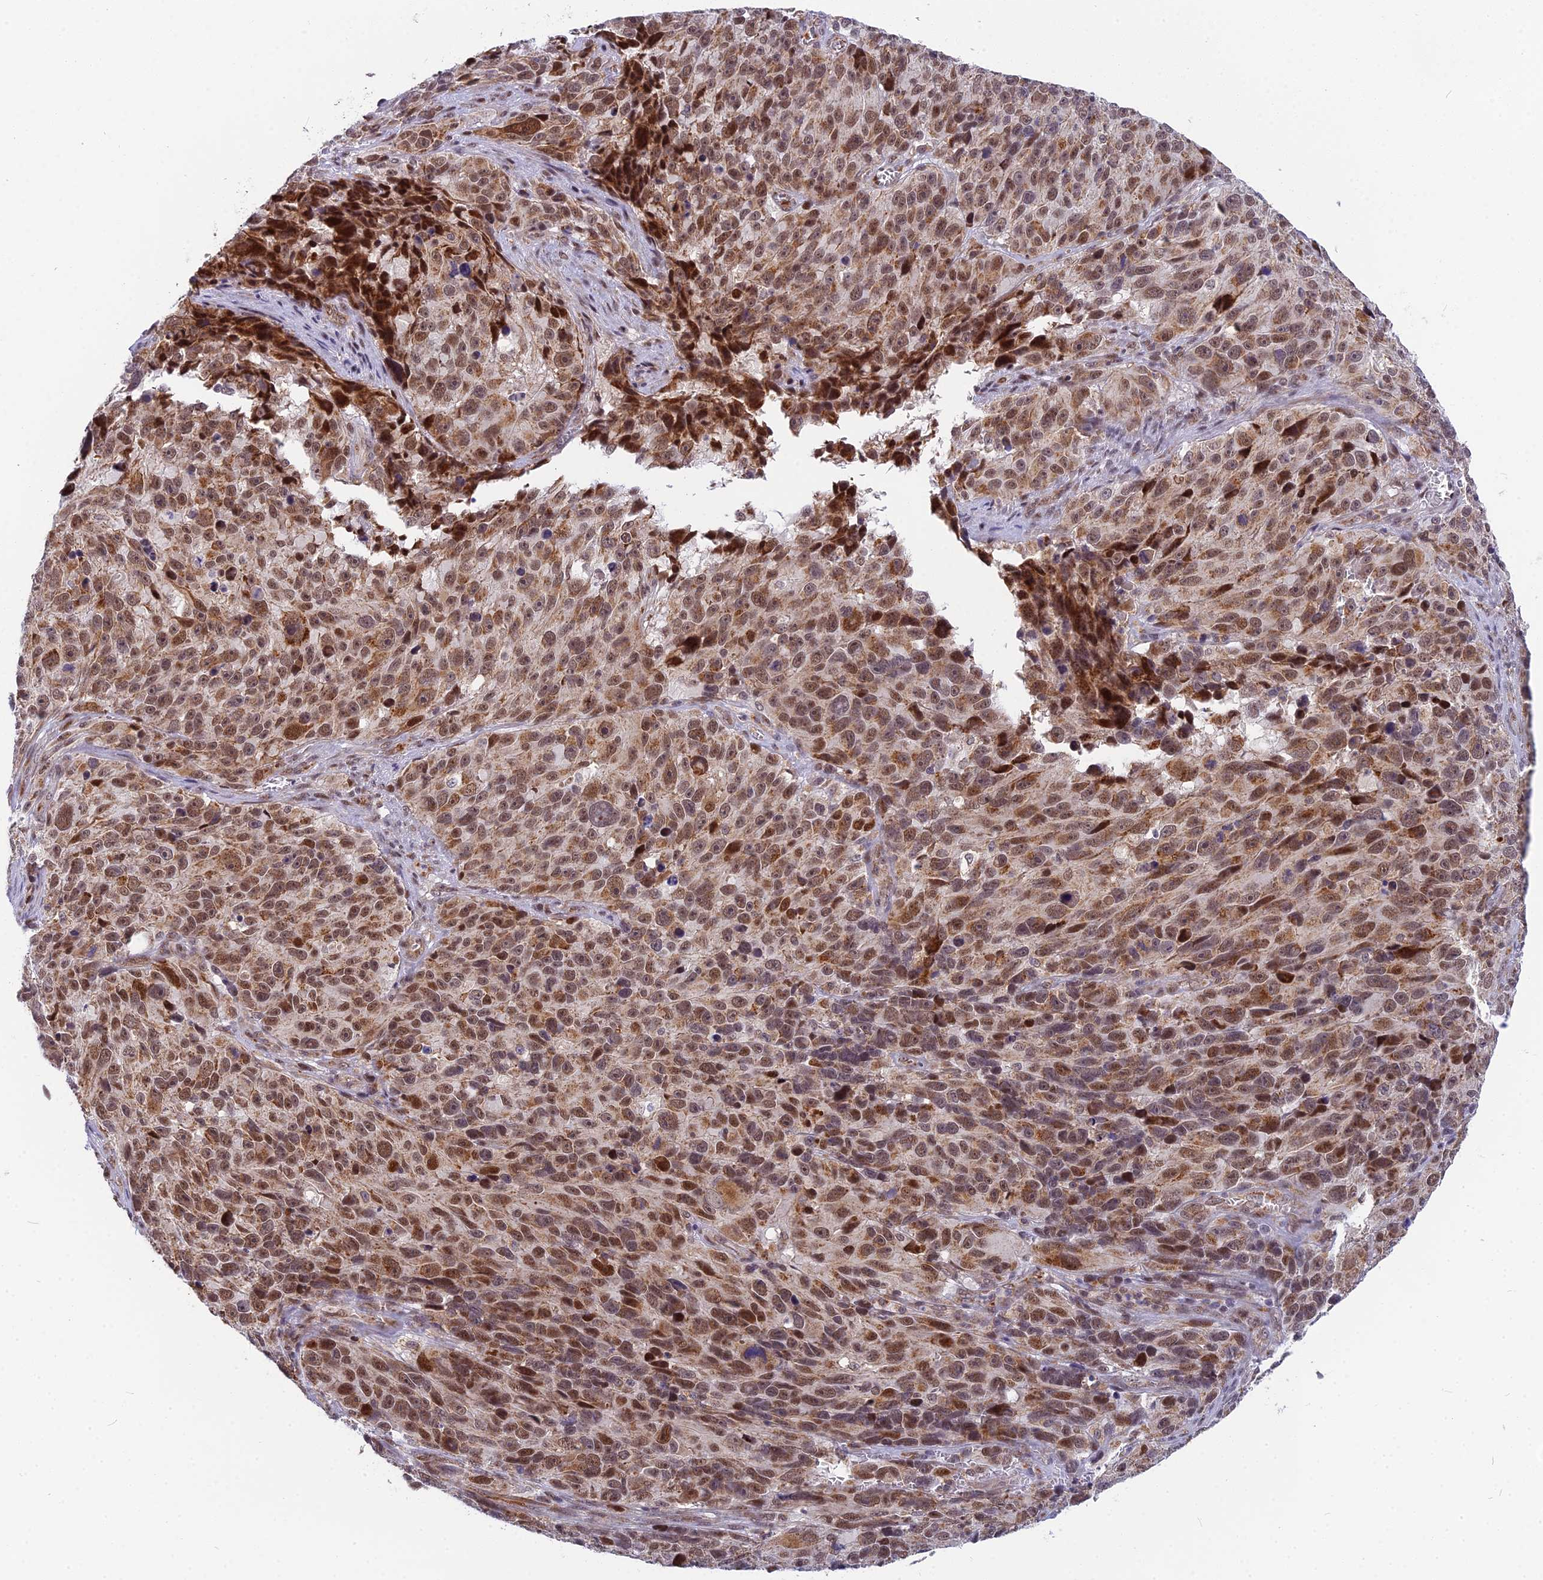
{"staining": {"intensity": "moderate", "quantity": ">75%", "location": "nuclear"}, "tissue": "melanoma", "cell_type": "Tumor cells", "image_type": "cancer", "snomed": [{"axis": "morphology", "description": "Malignant melanoma, NOS"}, {"axis": "topography", "description": "Skin"}], "caption": "This photomicrograph shows immunohistochemistry staining of human melanoma, with medium moderate nuclear staining in about >75% of tumor cells.", "gene": "CMC1", "patient": {"sex": "male", "age": 84}}